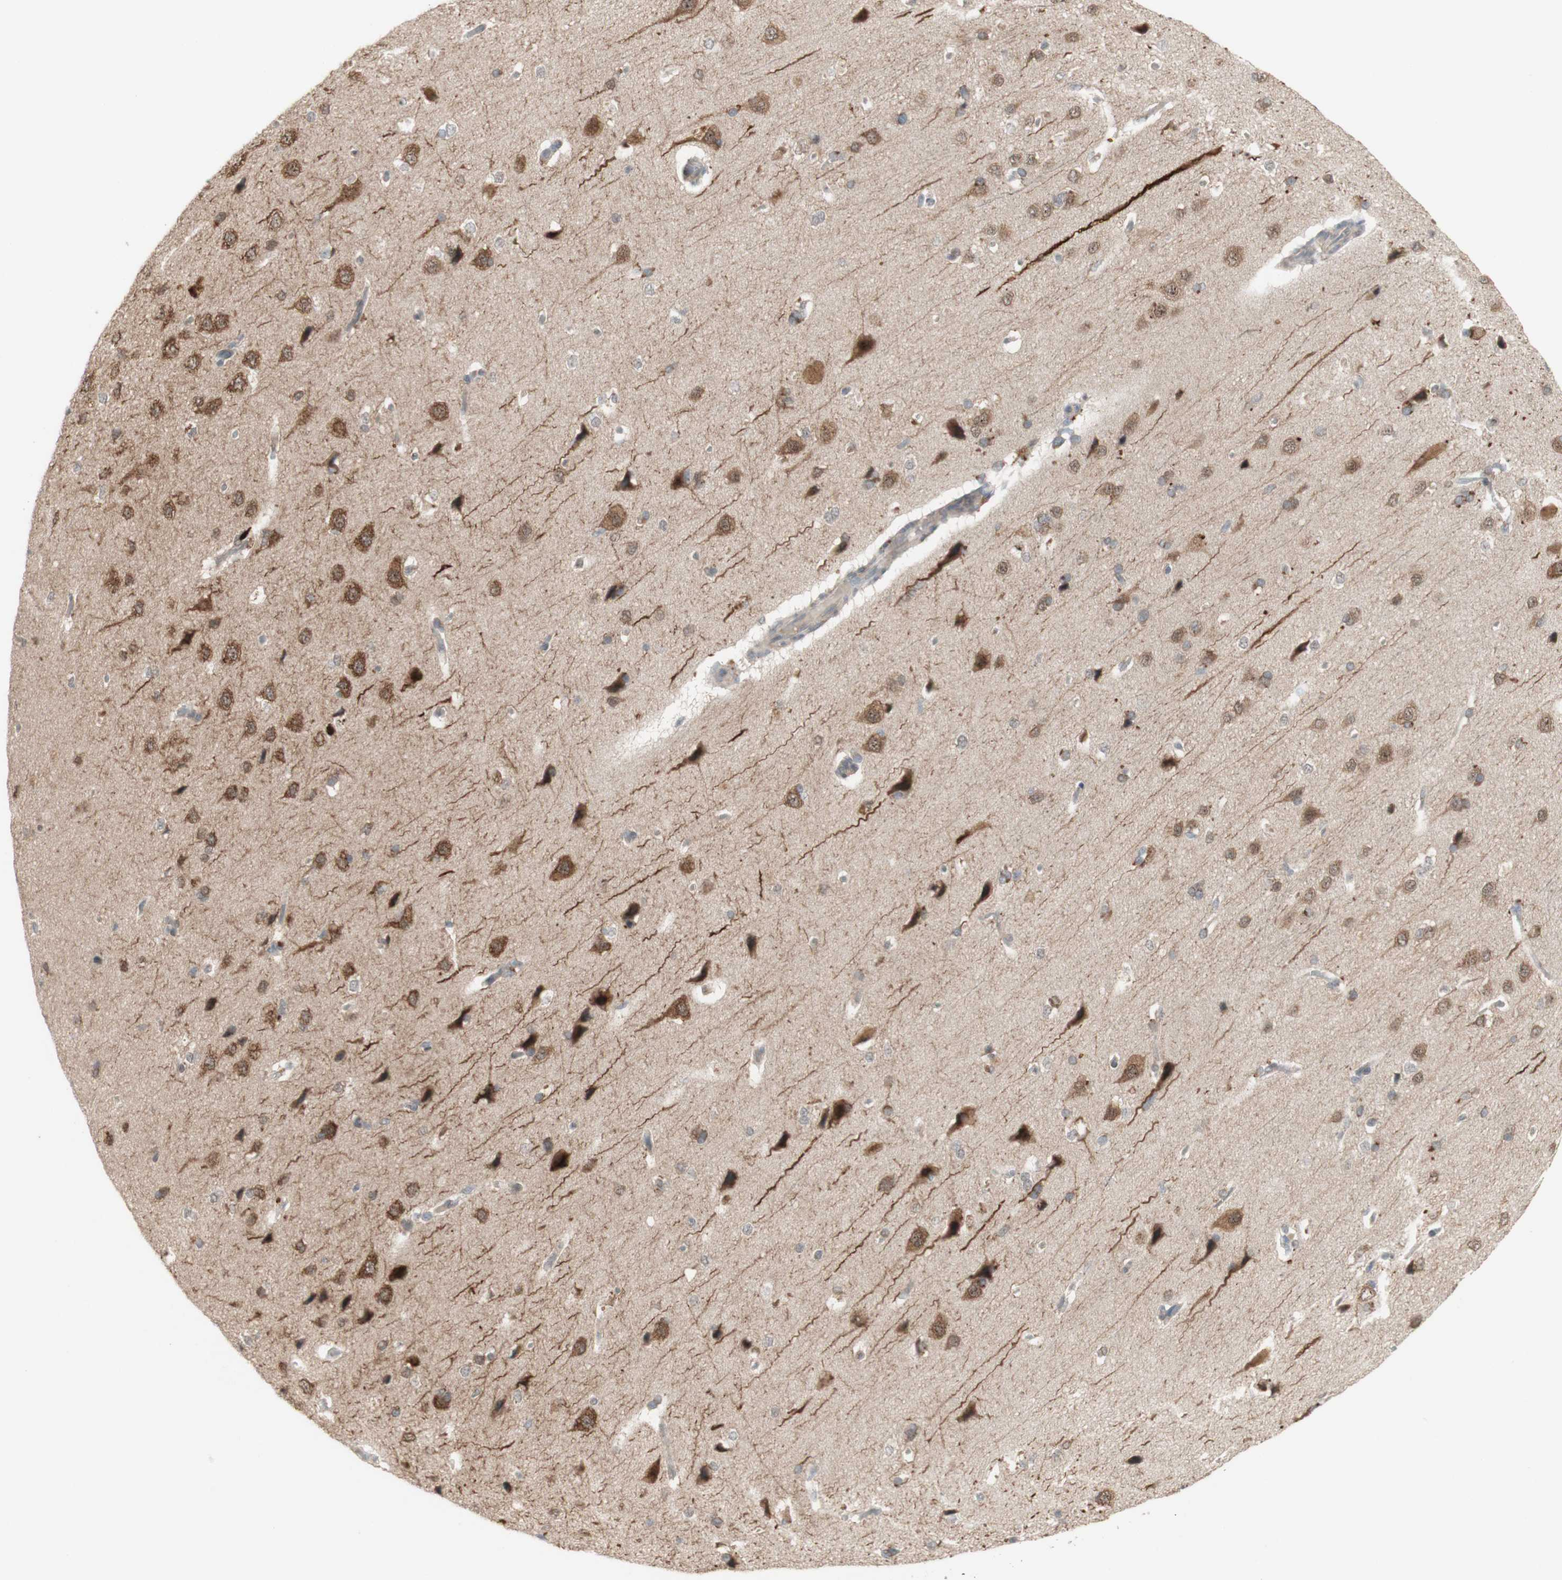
{"staining": {"intensity": "negative", "quantity": "none", "location": "none"}, "tissue": "cerebral cortex", "cell_type": "Endothelial cells", "image_type": "normal", "snomed": [{"axis": "morphology", "description": "Normal tissue, NOS"}, {"axis": "topography", "description": "Cerebral cortex"}], "caption": "Cerebral cortex was stained to show a protein in brown. There is no significant positivity in endothelial cells. Brightfield microscopy of IHC stained with DAB (3,3'-diaminobenzidine) (brown) and hematoxylin (blue), captured at high magnification.", "gene": "CYLD", "patient": {"sex": "male", "age": 62}}